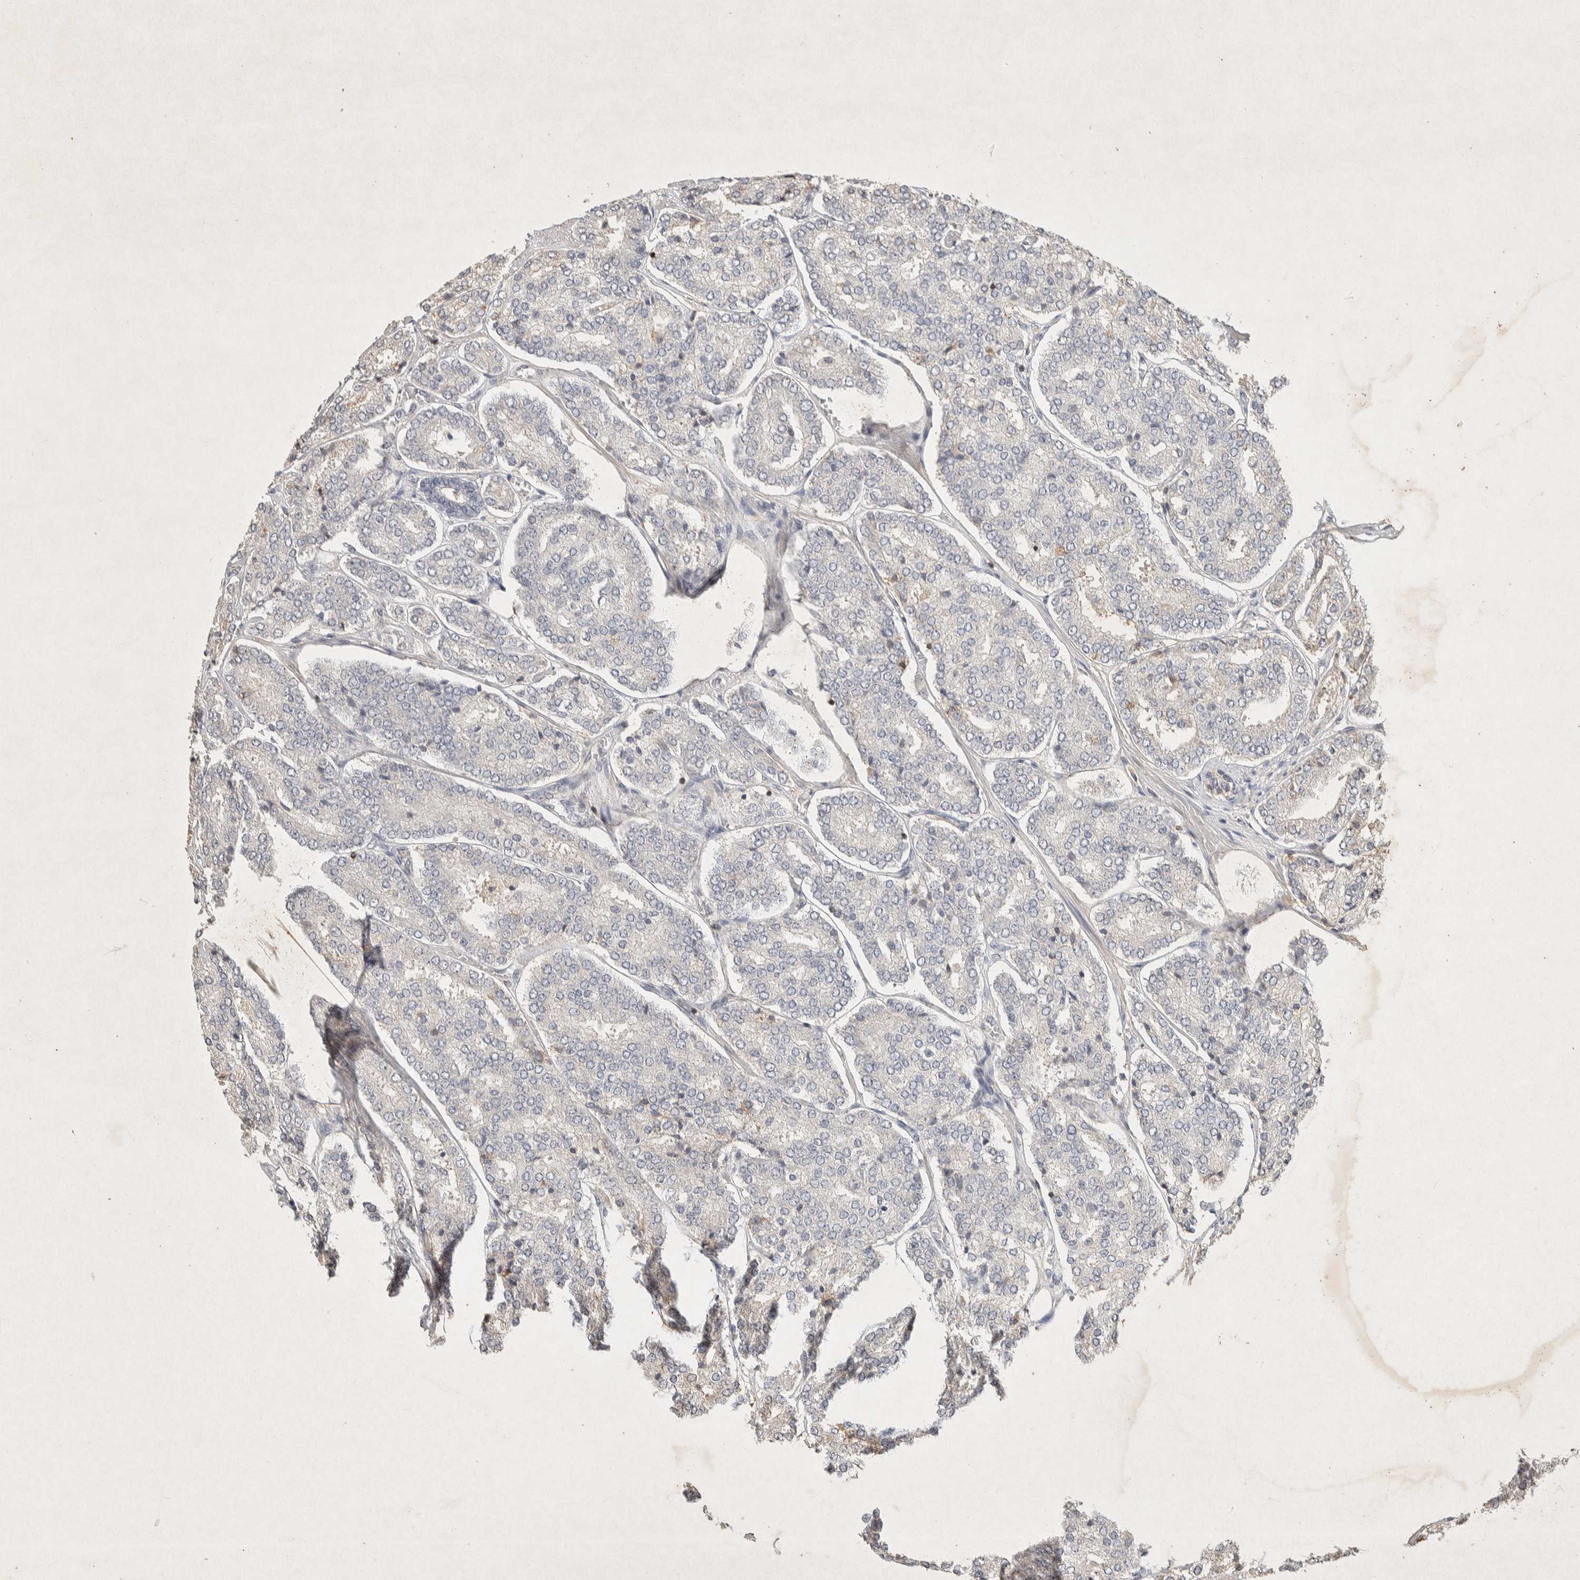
{"staining": {"intensity": "negative", "quantity": "none", "location": "none"}, "tissue": "prostate cancer", "cell_type": "Tumor cells", "image_type": "cancer", "snomed": [{"axis": "morphology", "description": "Adenocarcinoma, High grade"}, {"axis": "topography", "description": "Prostate"}], "caption": "Immunohistochemistry (IHC) of prostate cancer (high-grade adenocarcinoma) displays no expression in tumor cells.", "gene": "RAC2", "patient": {"sex": "male", "age": 65}}